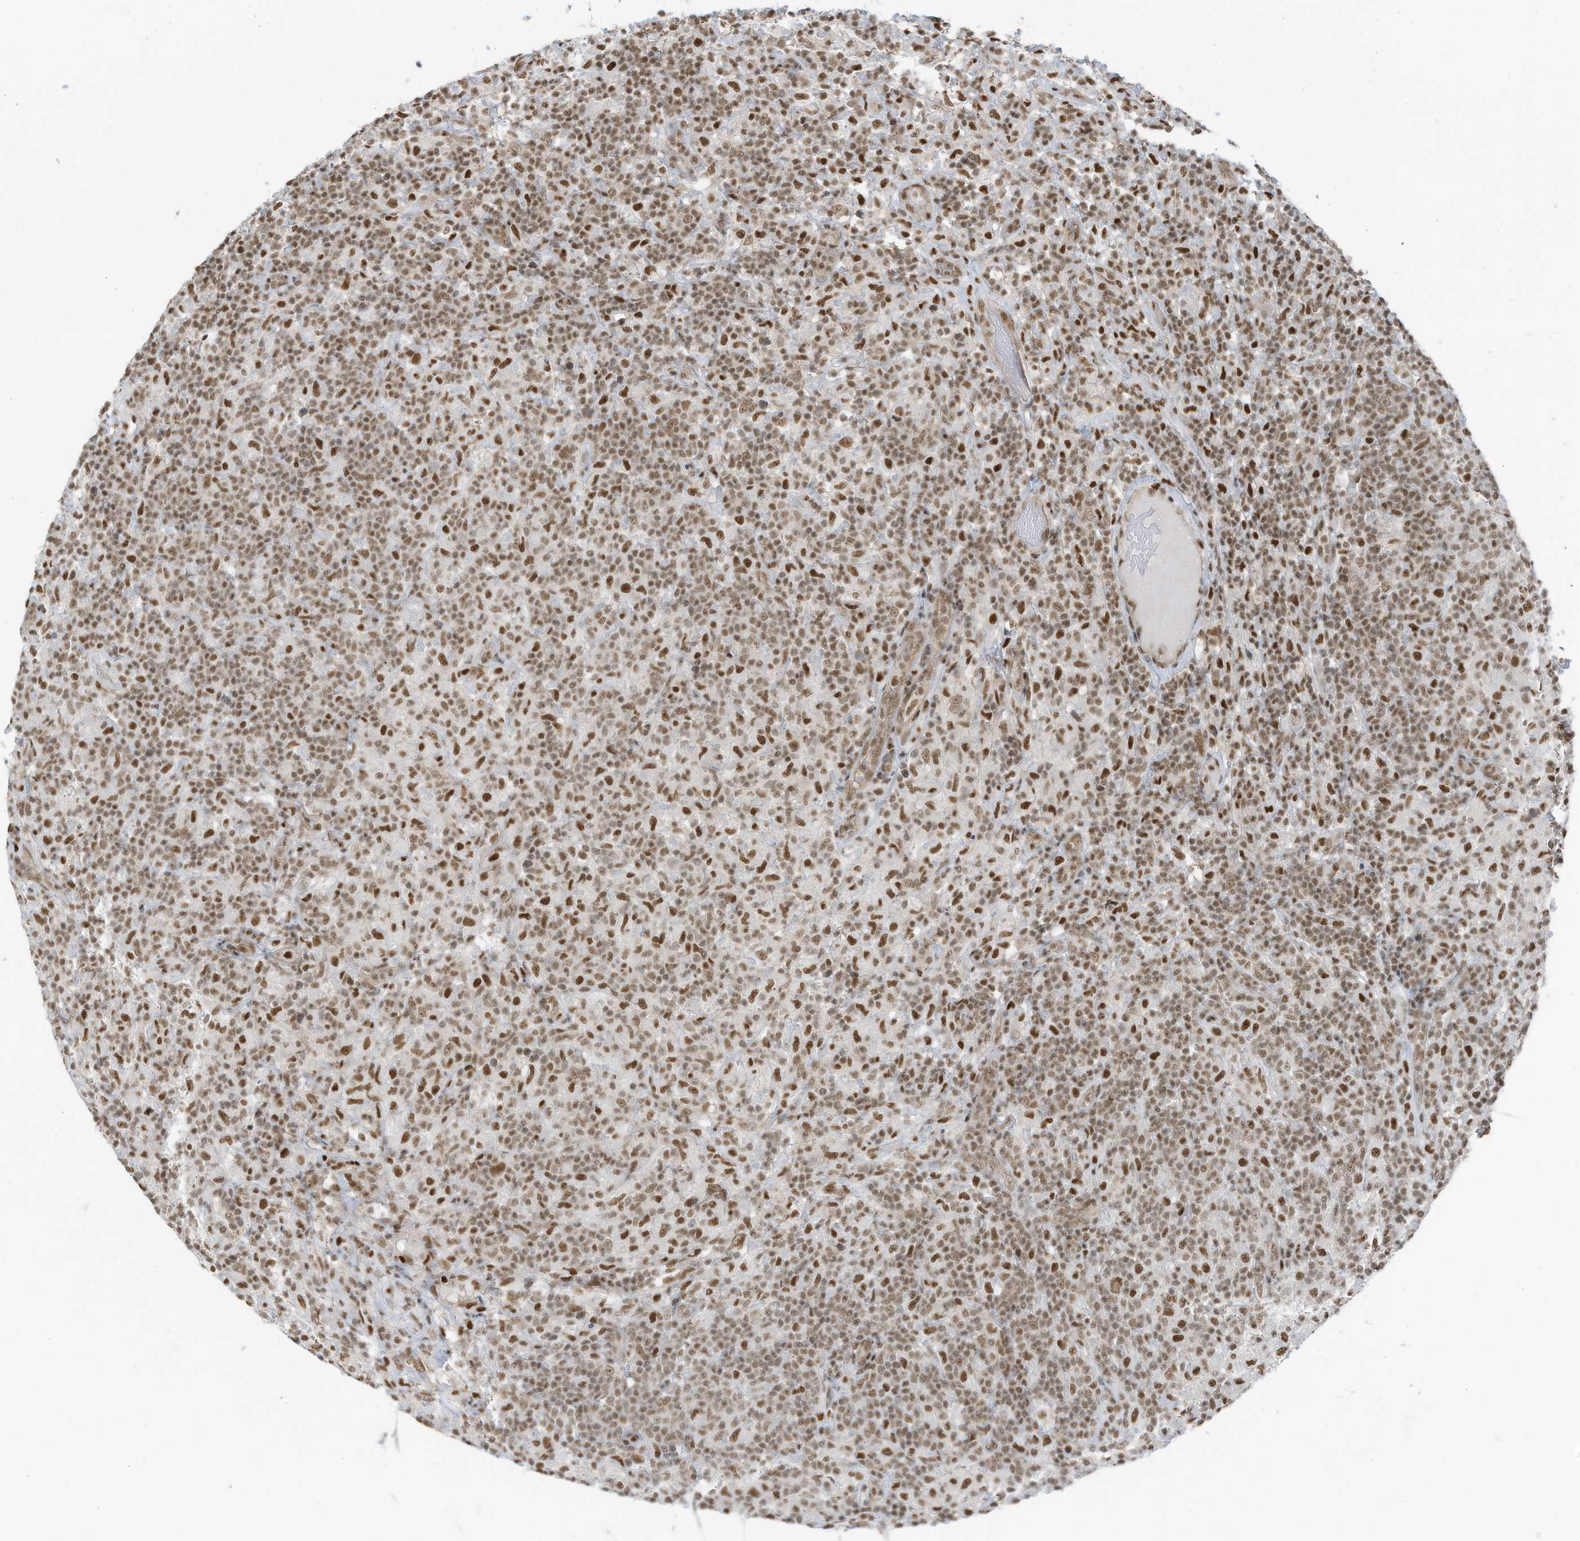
{"staining": {"intensity": "moderate", "quantity": ">75%", "location": "nuclear"}, "tissue": "lymphoma", "cell_type": "Tumor cells", "image_type": "cancer", "snomed": [{"axis": "morphology", "description": "Hodgkin's disease, NOS"}, {"axis": "topography", "description": "Lymph node"}], "caption": "Moderate nuclear protein staining is seen in about >75% of tumor cells in lymphoma.", "gene": "DBR1", "patient": {"sex": "male", "age": 70}}